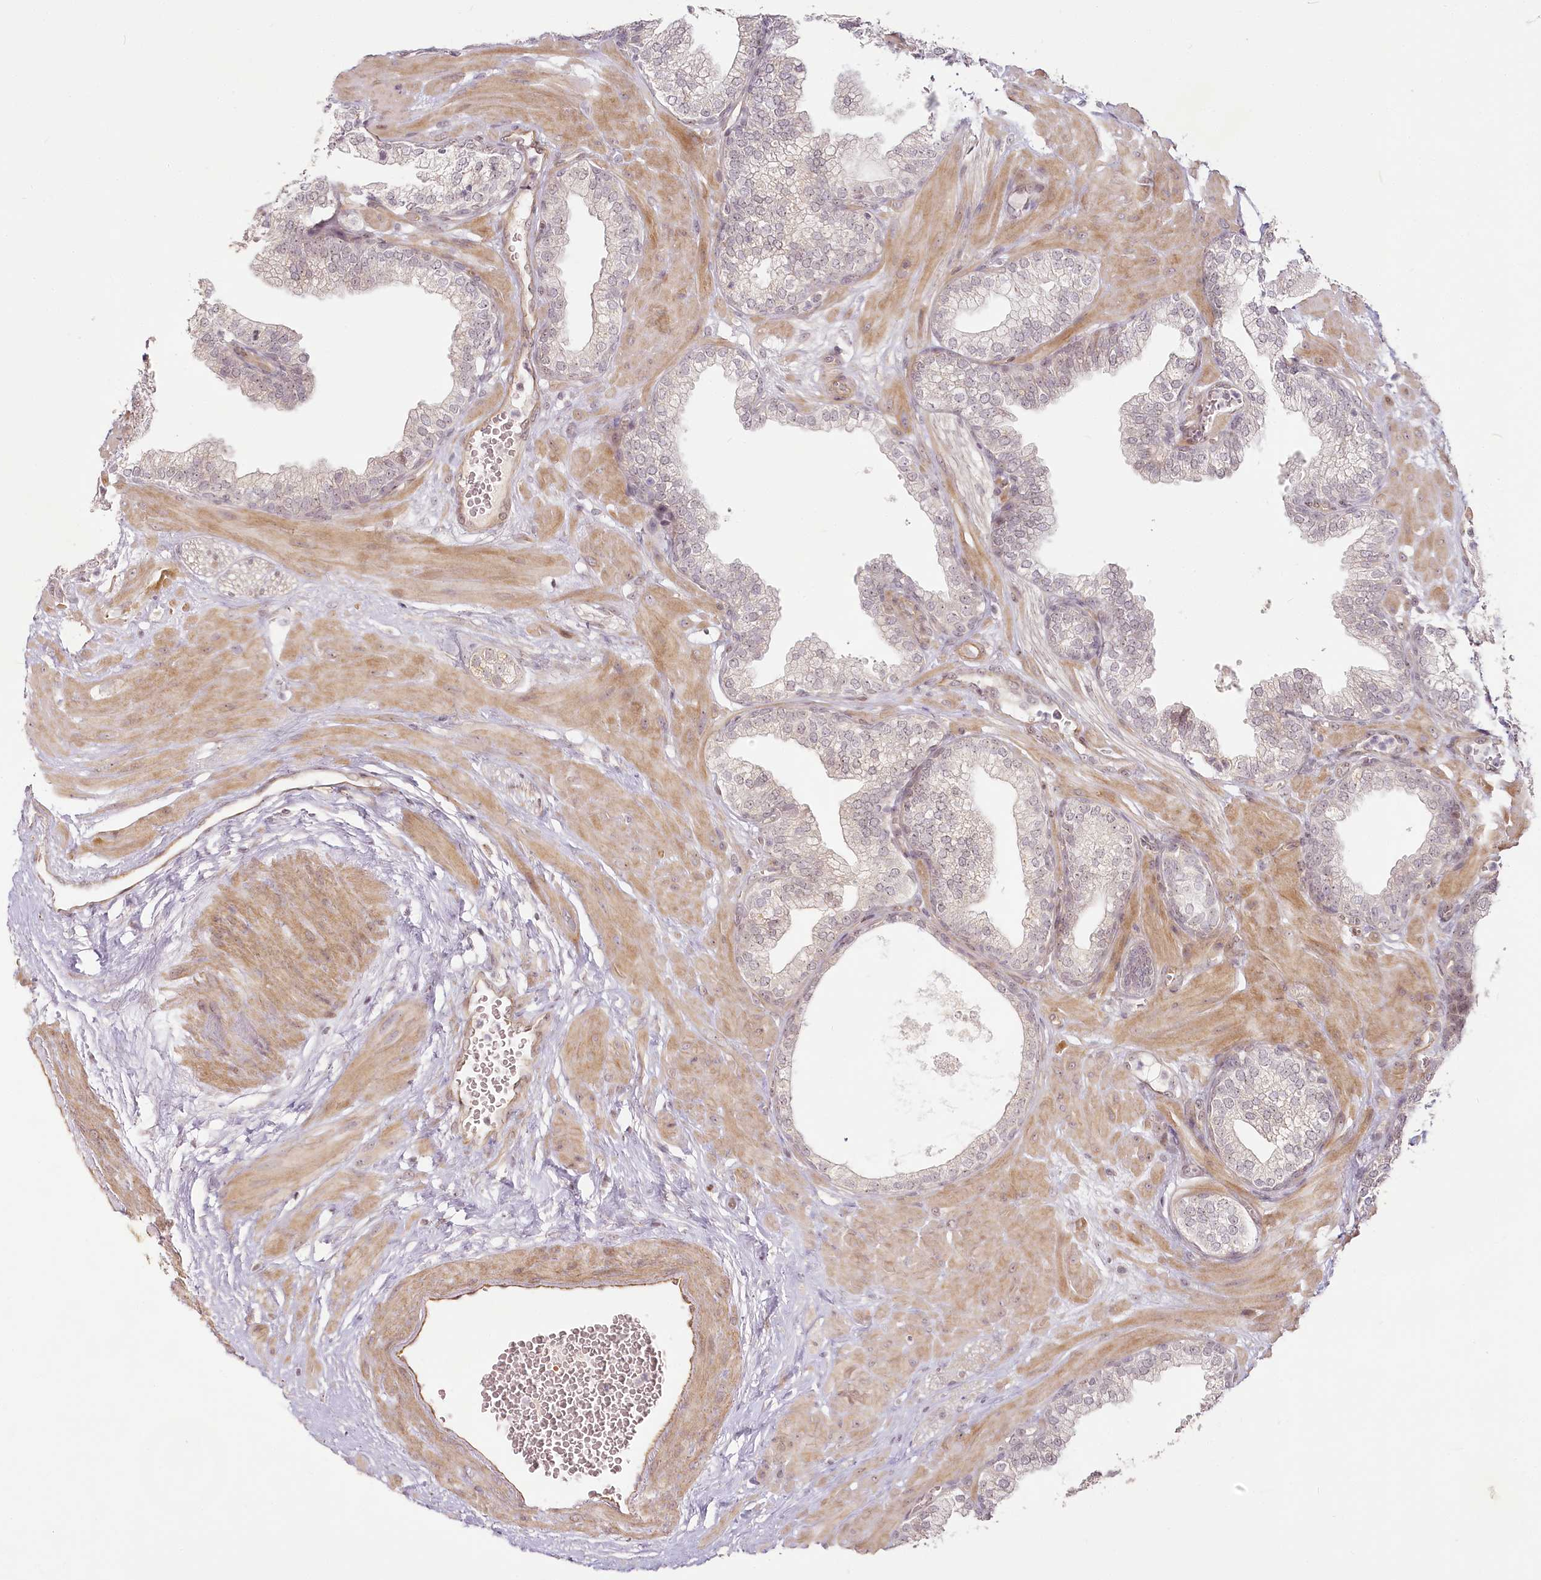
{"staining": {"intensity": "weak", "quantity": "<25%", "location": "nuclear"}, "tissue": "prostate", "cell_type": "Glandular cells", "image_type": "normal", "snomed": [{"axis": "morphology", "description": "Normal tissue, NOS"}, {"axis": "morphology", "description": "Urothelial carcinoma, Low grade"}, {"axis": "topography", "description": "Urinary bladder"}, {"axis": "topography", "description": "Prostate"}], "caption": "DAB immunohistochemical staining of benign human prostate reveals no significant staining in glandular cells. Nuclei are stained in blue.", "gene": "EXOSC7", "patient": {"sex": "male", "age": 60}}